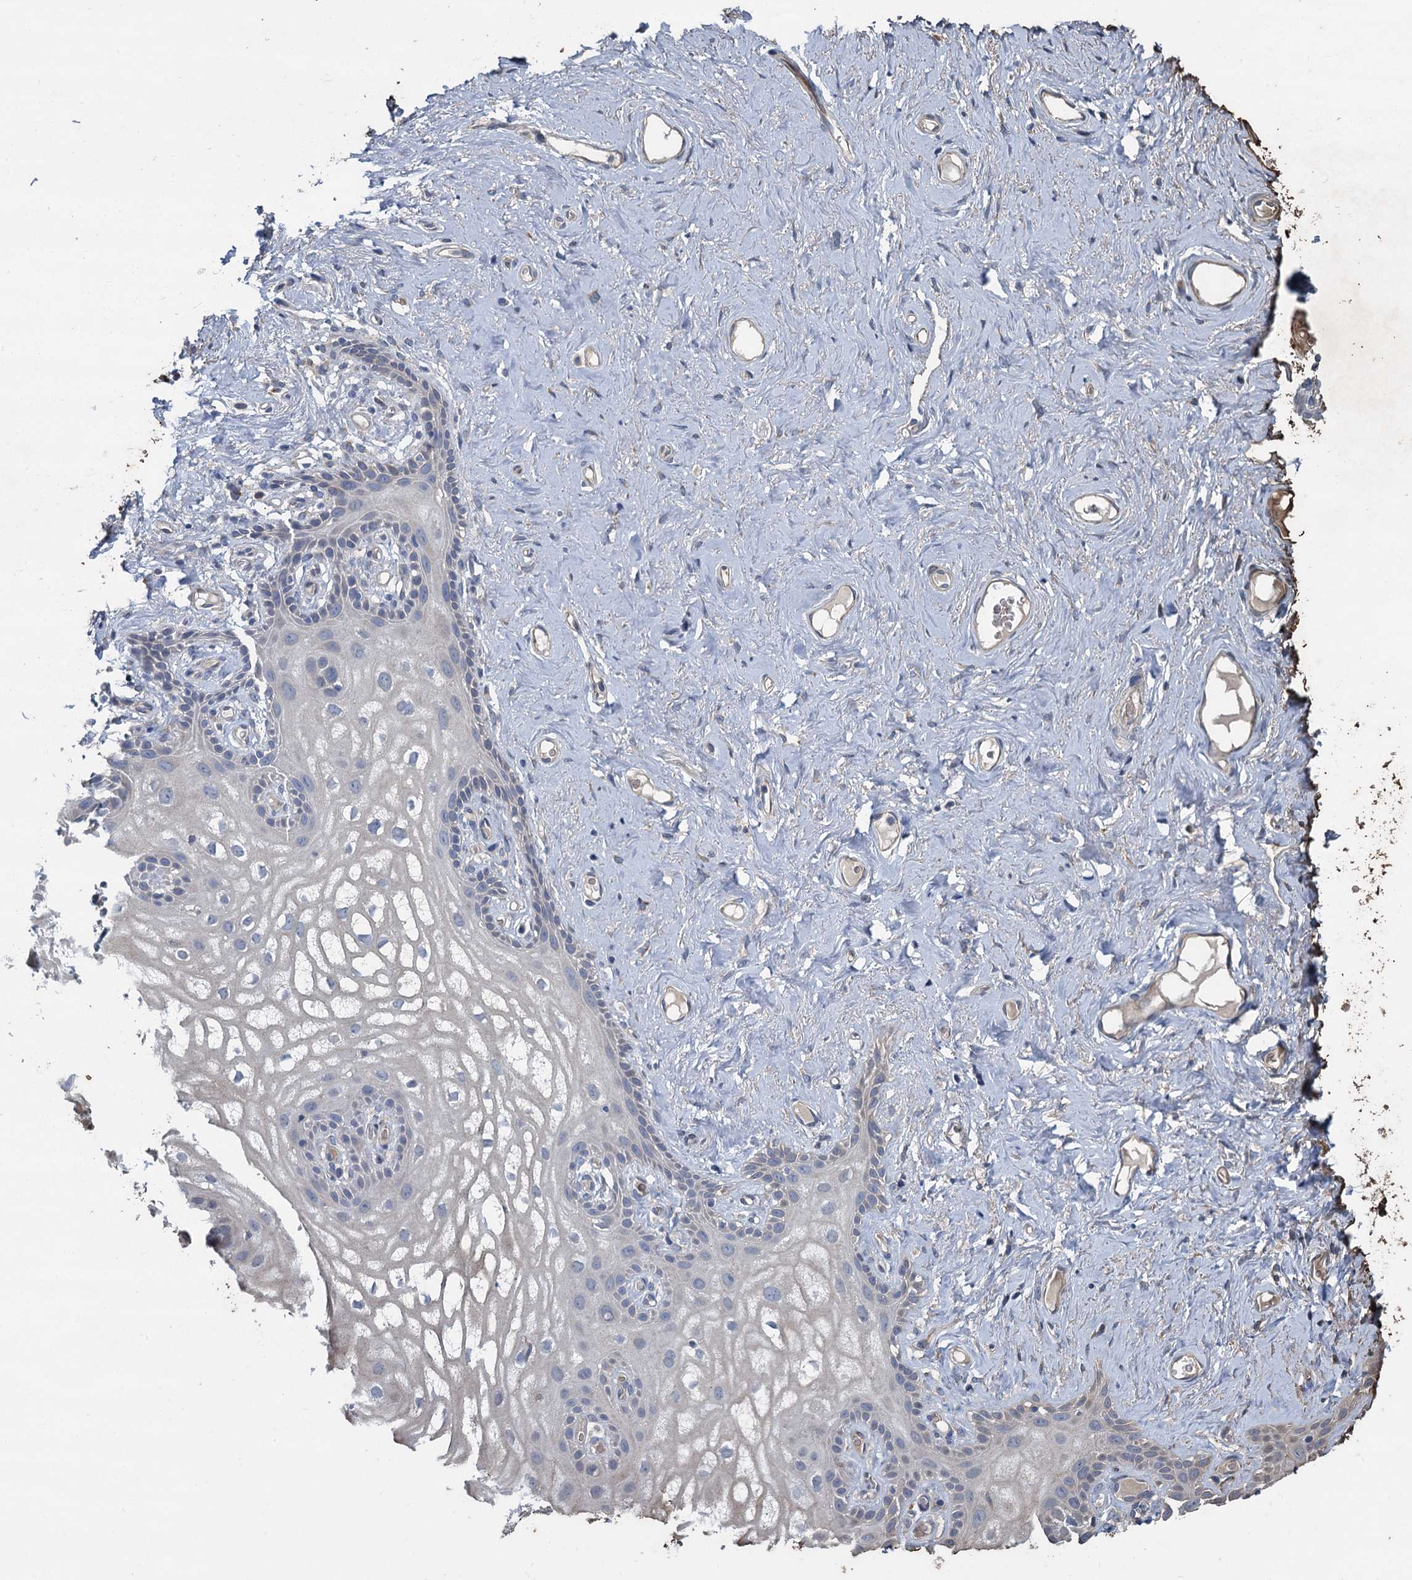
{"staining": {"intensity": "weak", "quantity": "<25%", "location": "cytoplasmic/membranous"}, "tissue": "vagina", "cell_type": "Squamous epithelial cells", "image_type": "normal", "snomed": [{"axis": "morphology", "description": "Normal tissue, NOS"}, {"axis": "topography", "description": "Vagina"}, {"axis": "topography", "description": "Peripheral nerve tissue"}], "caption": "IHC image of unremarkable vagina stained for a protein (brown), which exhibits no expression in squamous epithelial cells. (Brightfield microscopy of DAB (3,3'-diaminobenzidine) IHC at high magnification).", "gene": "TCTN2", "patient": {"sex": "female", "age": 71}}